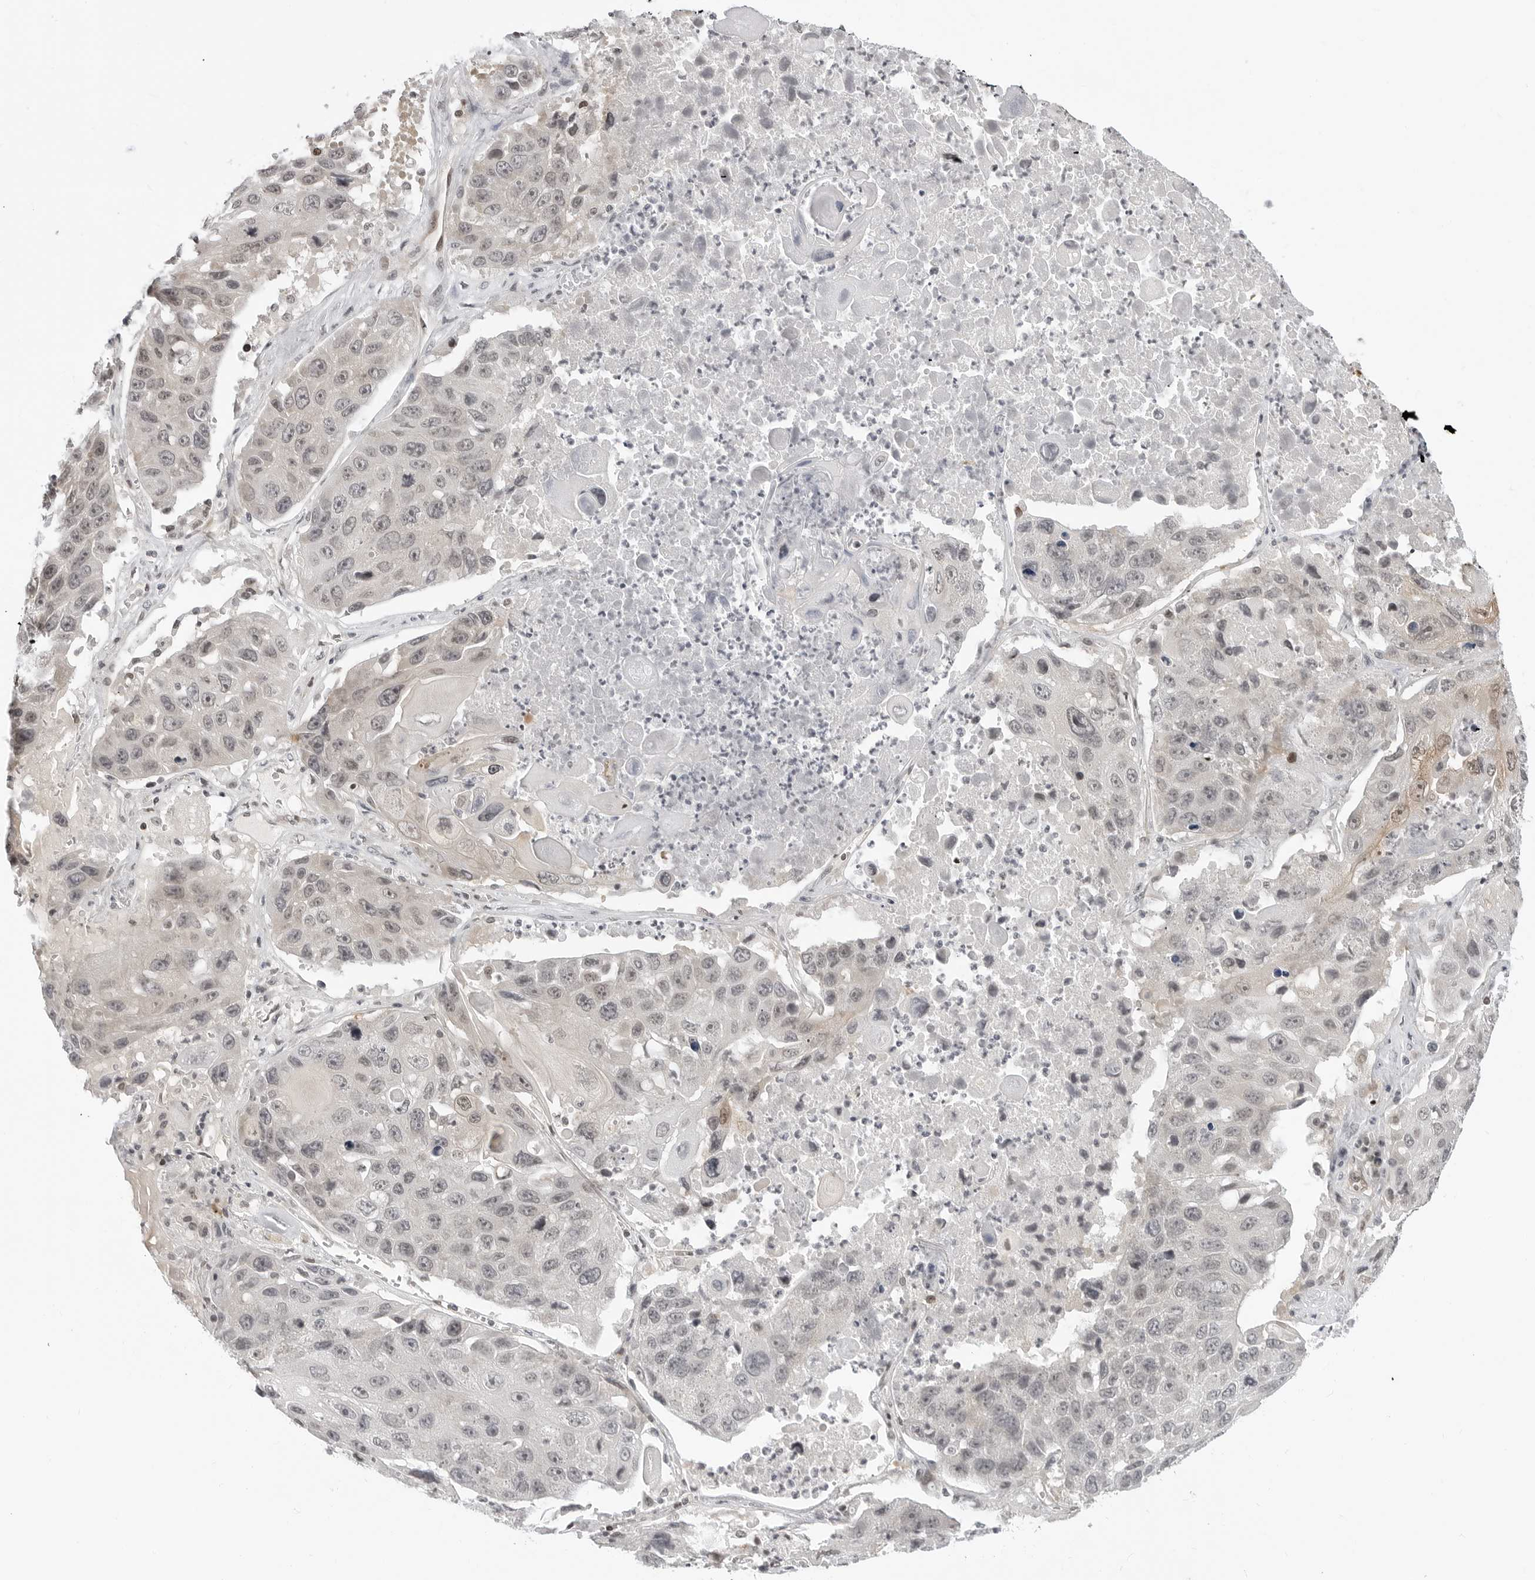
{"staining": {"intensity": "negative", "quantity": "none", "location": "none"}, "tissue": "lung cancer", "cell_type": "Tumor cells", "image_type": "cancer", "snomed": [{"axis": "morphology", "description": "Squamous cell carcinoma, NOS"}, {"axis": "topography", "description": "Lung"}], "caption": "Tumor cells are negative for protein expression in human lung cancer.", "gene": "C8orf33", "patient": {"sex": "male", "age": 61}}